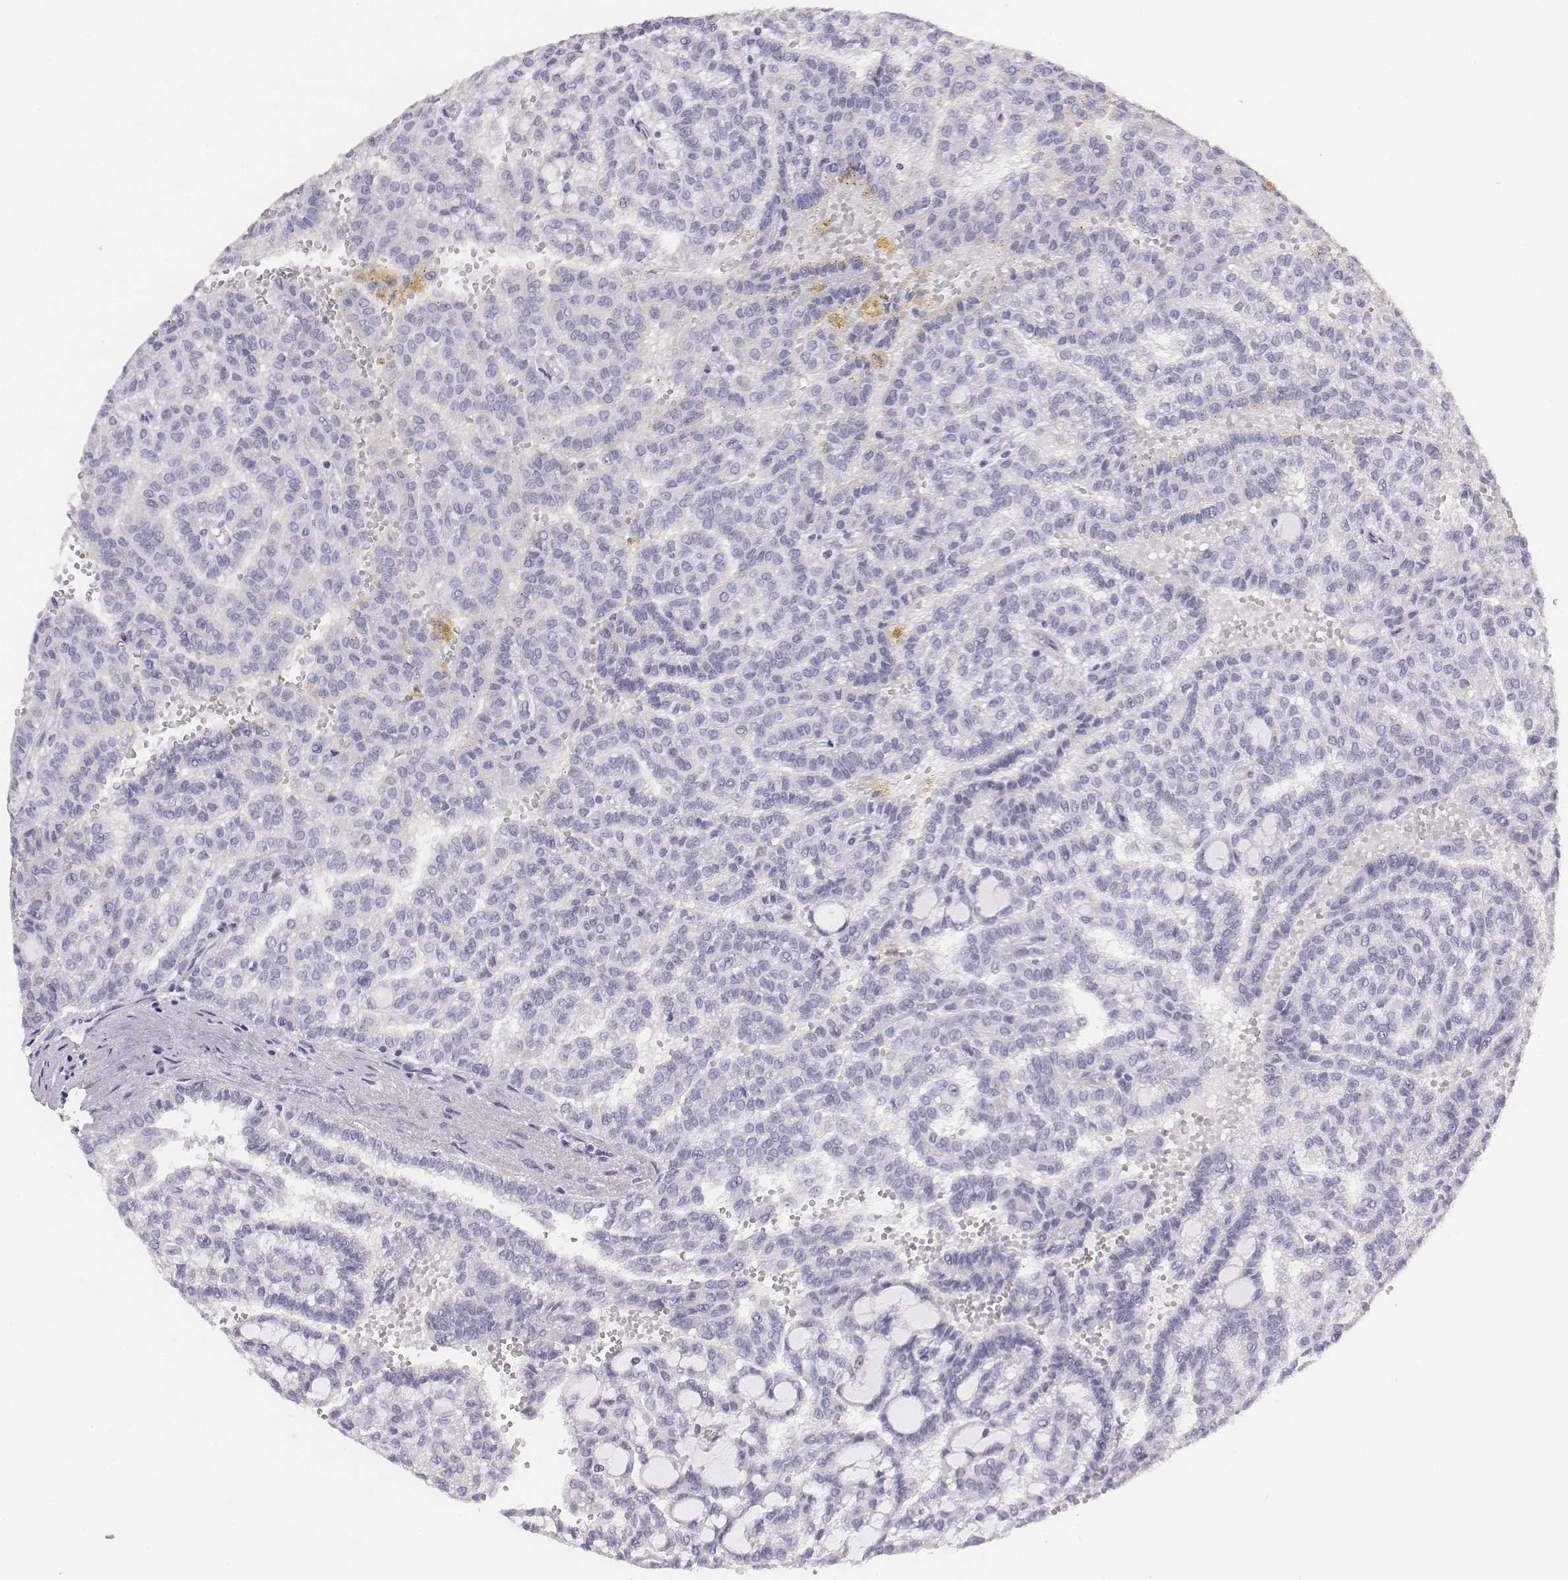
{"staining": {"intensity": "negative", "quantity": "none", "location": "none"}, "tissue": "renal cancer", "cell_type": "Tumor cells", "image_type": "cancer", "snomed": [{"axis": "morphology", "description": "Adenocarcinoma, NOS"}, {"axis": "topography", "description": "Kidney"}], "caption": "Immunohistochemistry of human renal adenocarcinoma shows no positivity in tumor cells. (Brightfield microscopy of DAB (3,3'-diaminobenzidine) IHC at high magnification).", "gene": "UCN2", "patient": {"sex": "male", "age": 63}}